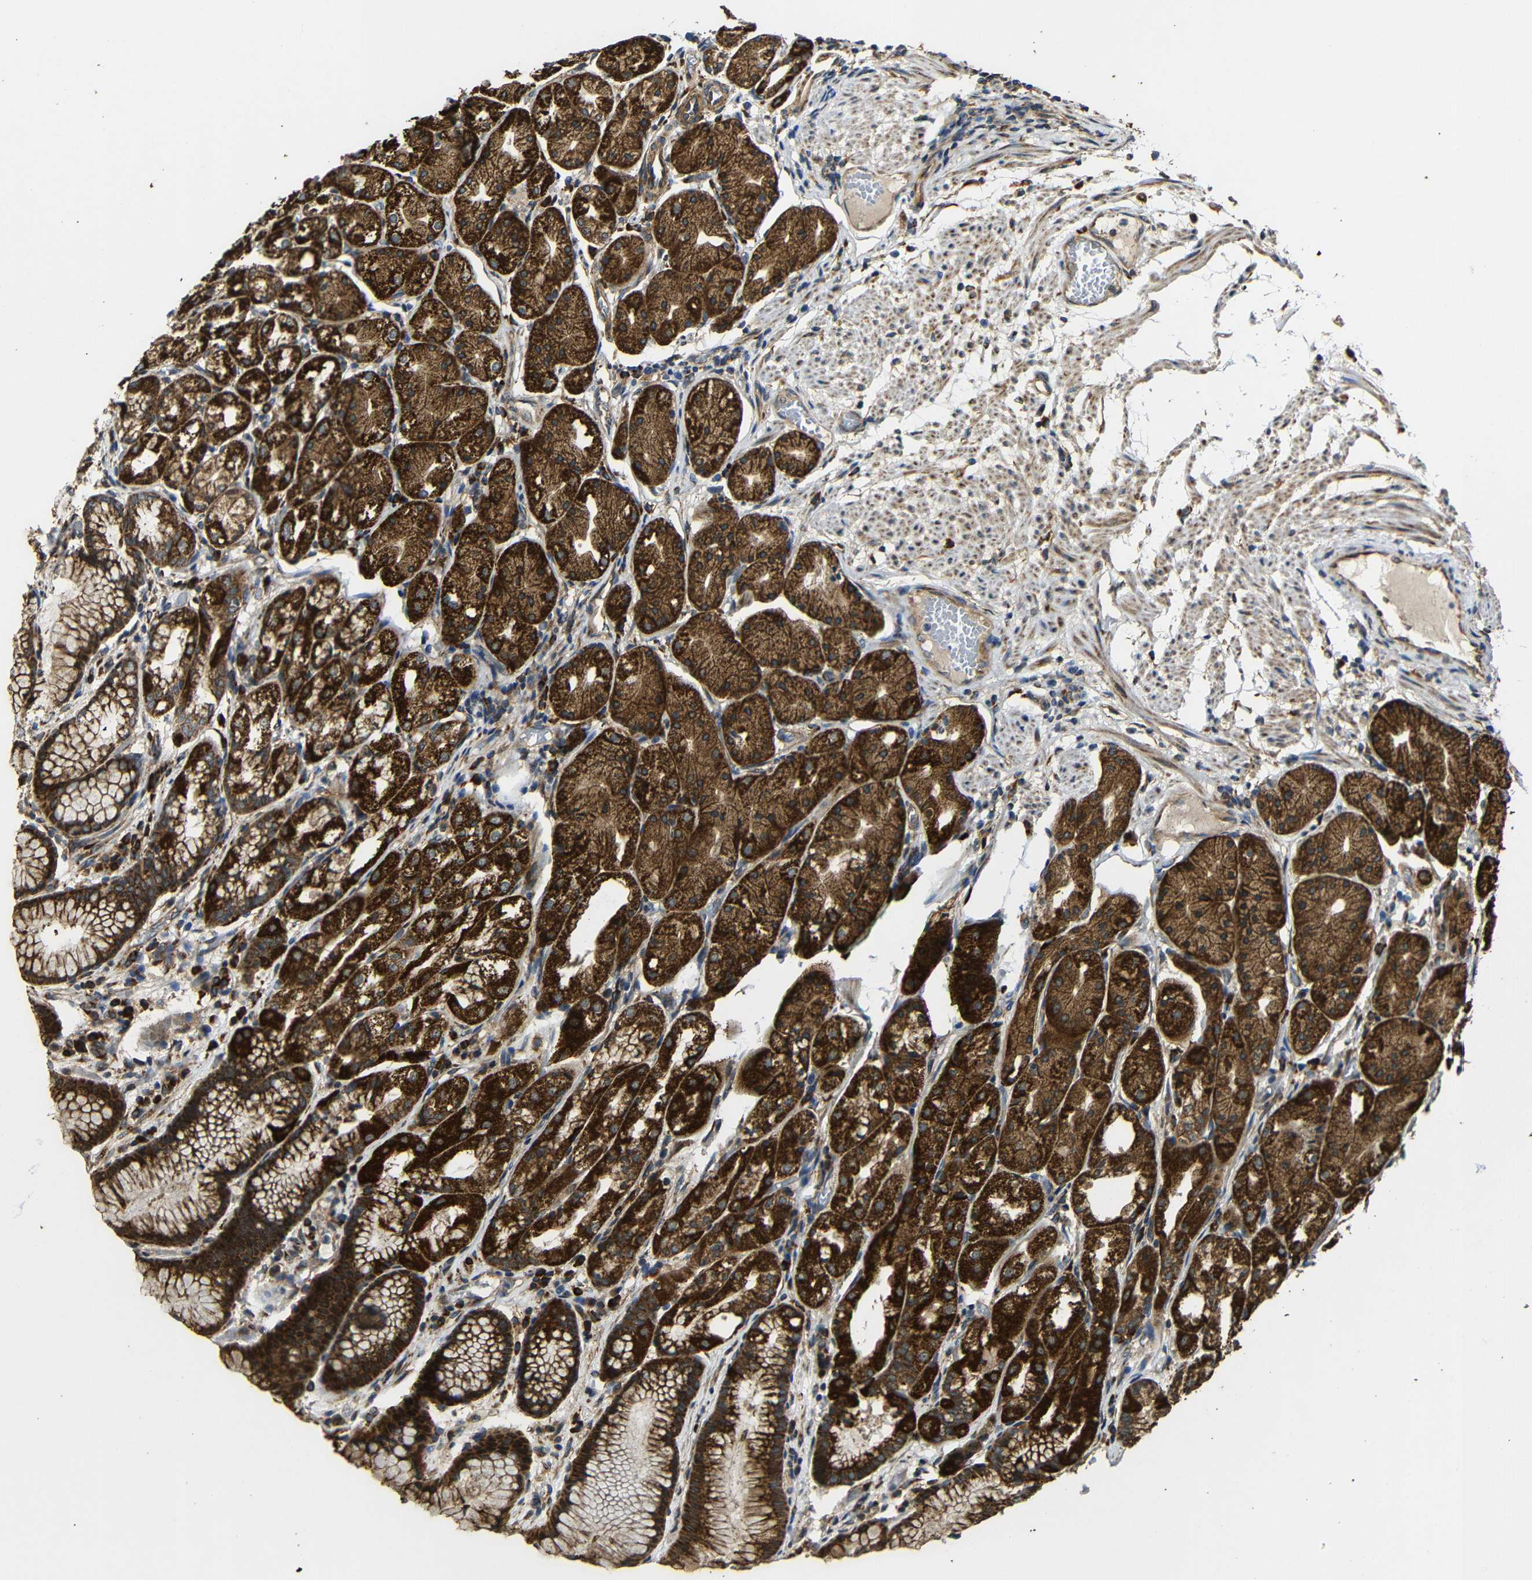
{"staining": {"intensity": "strong", "quantity": ">75%", "location": "cytoplasmic/membranous"}, "tissue": "stomach", "cell_type": "Glandular cells", "image_type": "normal", "snomed": [{"axis": "morphology", "description": "Normal tissue, NOS"}, {"axis": "topography", "description": "Stomach, upper"}], "caption": "An immunohistochemistry histopathology image of benign tissue is shown. Protein staining in brown highlights strong cytoplasmic/membranous positivity in stomach within glandular cells.", "gene": "KANK4", "patient": {"sex": "male", "age": 72}}